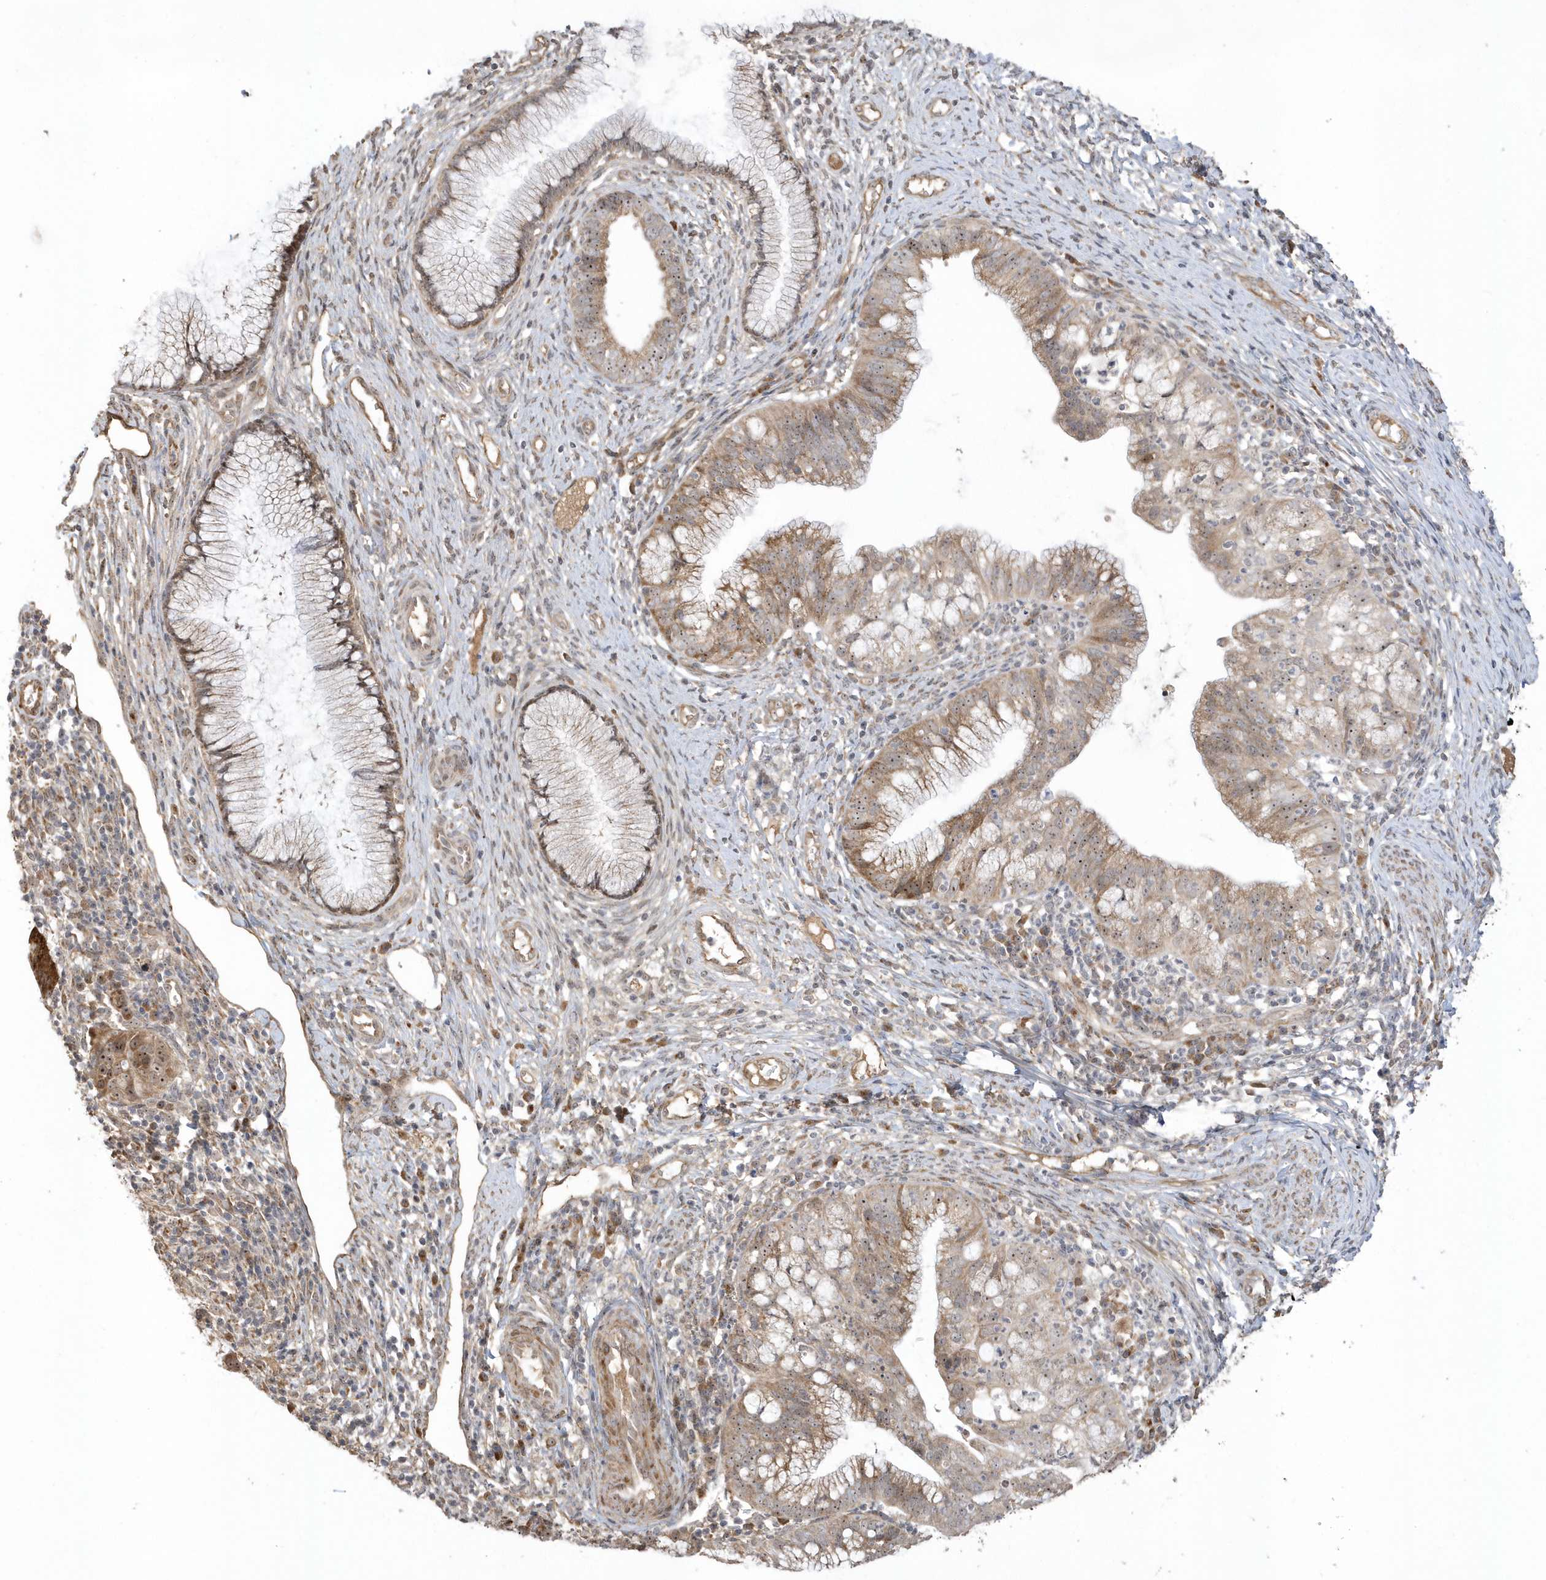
{"staining": {"intensity": "moderate", "quantity": "25%-75%", "location": "cytoplasmic/membranous"}, "tissue": "cervical cancer", "cell_type": "Tumor cells", "image_type": "cancer", "snomed": [{"axis": "morphology", "description": "Adenocarcinoma, NOS"}, {"axis": "topography", "description": "Cervix"}], "caption": "Human cervical cancer stained for a protein (brown) shows moderate cytoplasmic/membranous positive positivity in approximately 25%-75% of tumor cells.", "gene": "ECM2", "patient": {"sex": "female", "age": 36}}